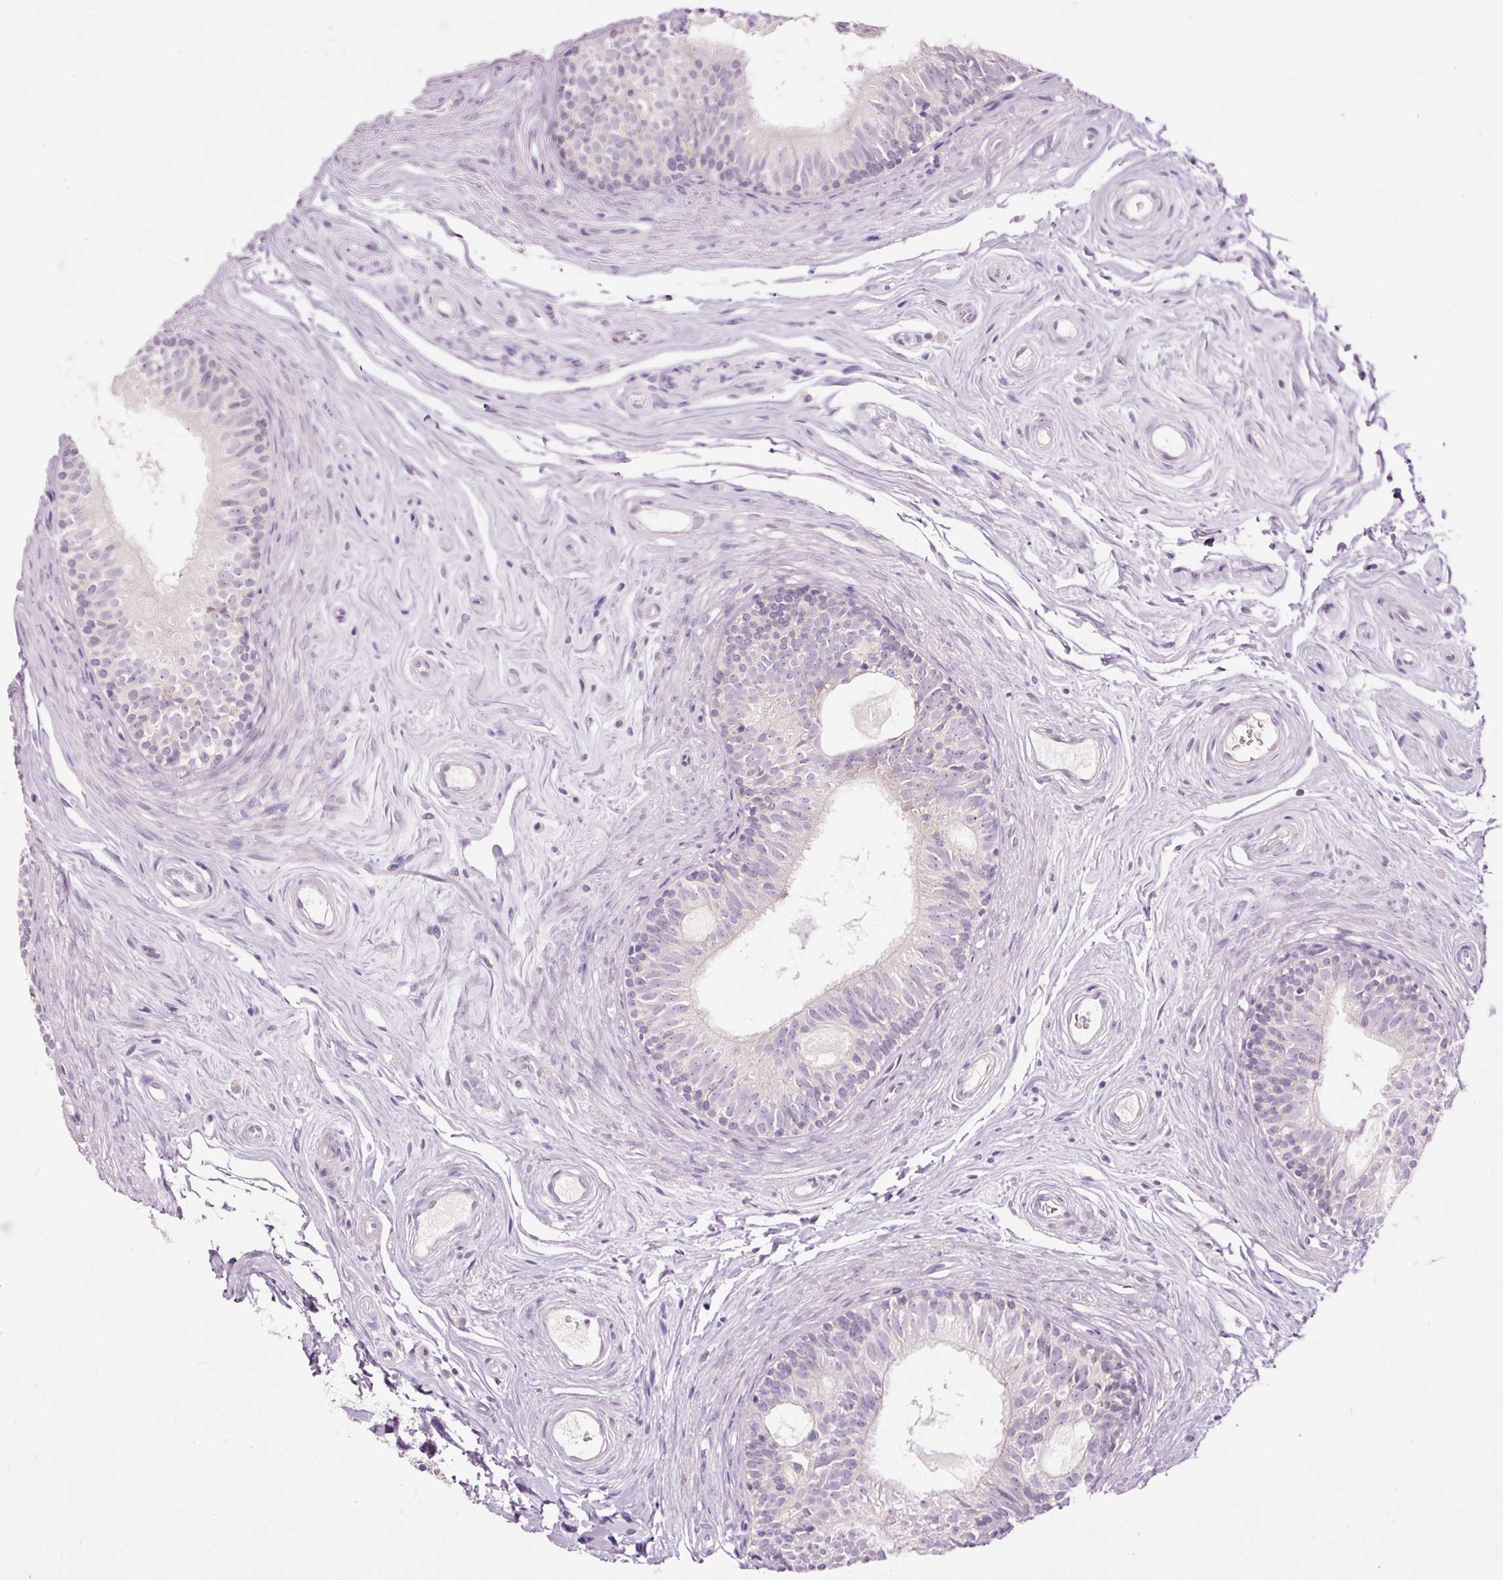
{"staining": {"intensity": "negative", "quantity": "none", "location": "none"}, "tissue": "epididymis", "cell_type": "Glandular cells", "image_type": "normal", "snomed": [{"axis": "morphology", "description": "Normal tissue, NOS"}, {"axis": "topography", "description": "Epididymis"}], "caption": "Glandular cells show no significant staining in normal epididymis. The staining was performed using DAB (3,3'-diaminobenzidine) to visualize the protein expression in brown, while the nuclei were stained in blue with hematoxylin (Magnification: 20x).", "gene": "RSPO2", "patient": {"sex": "male", "age": 45}}